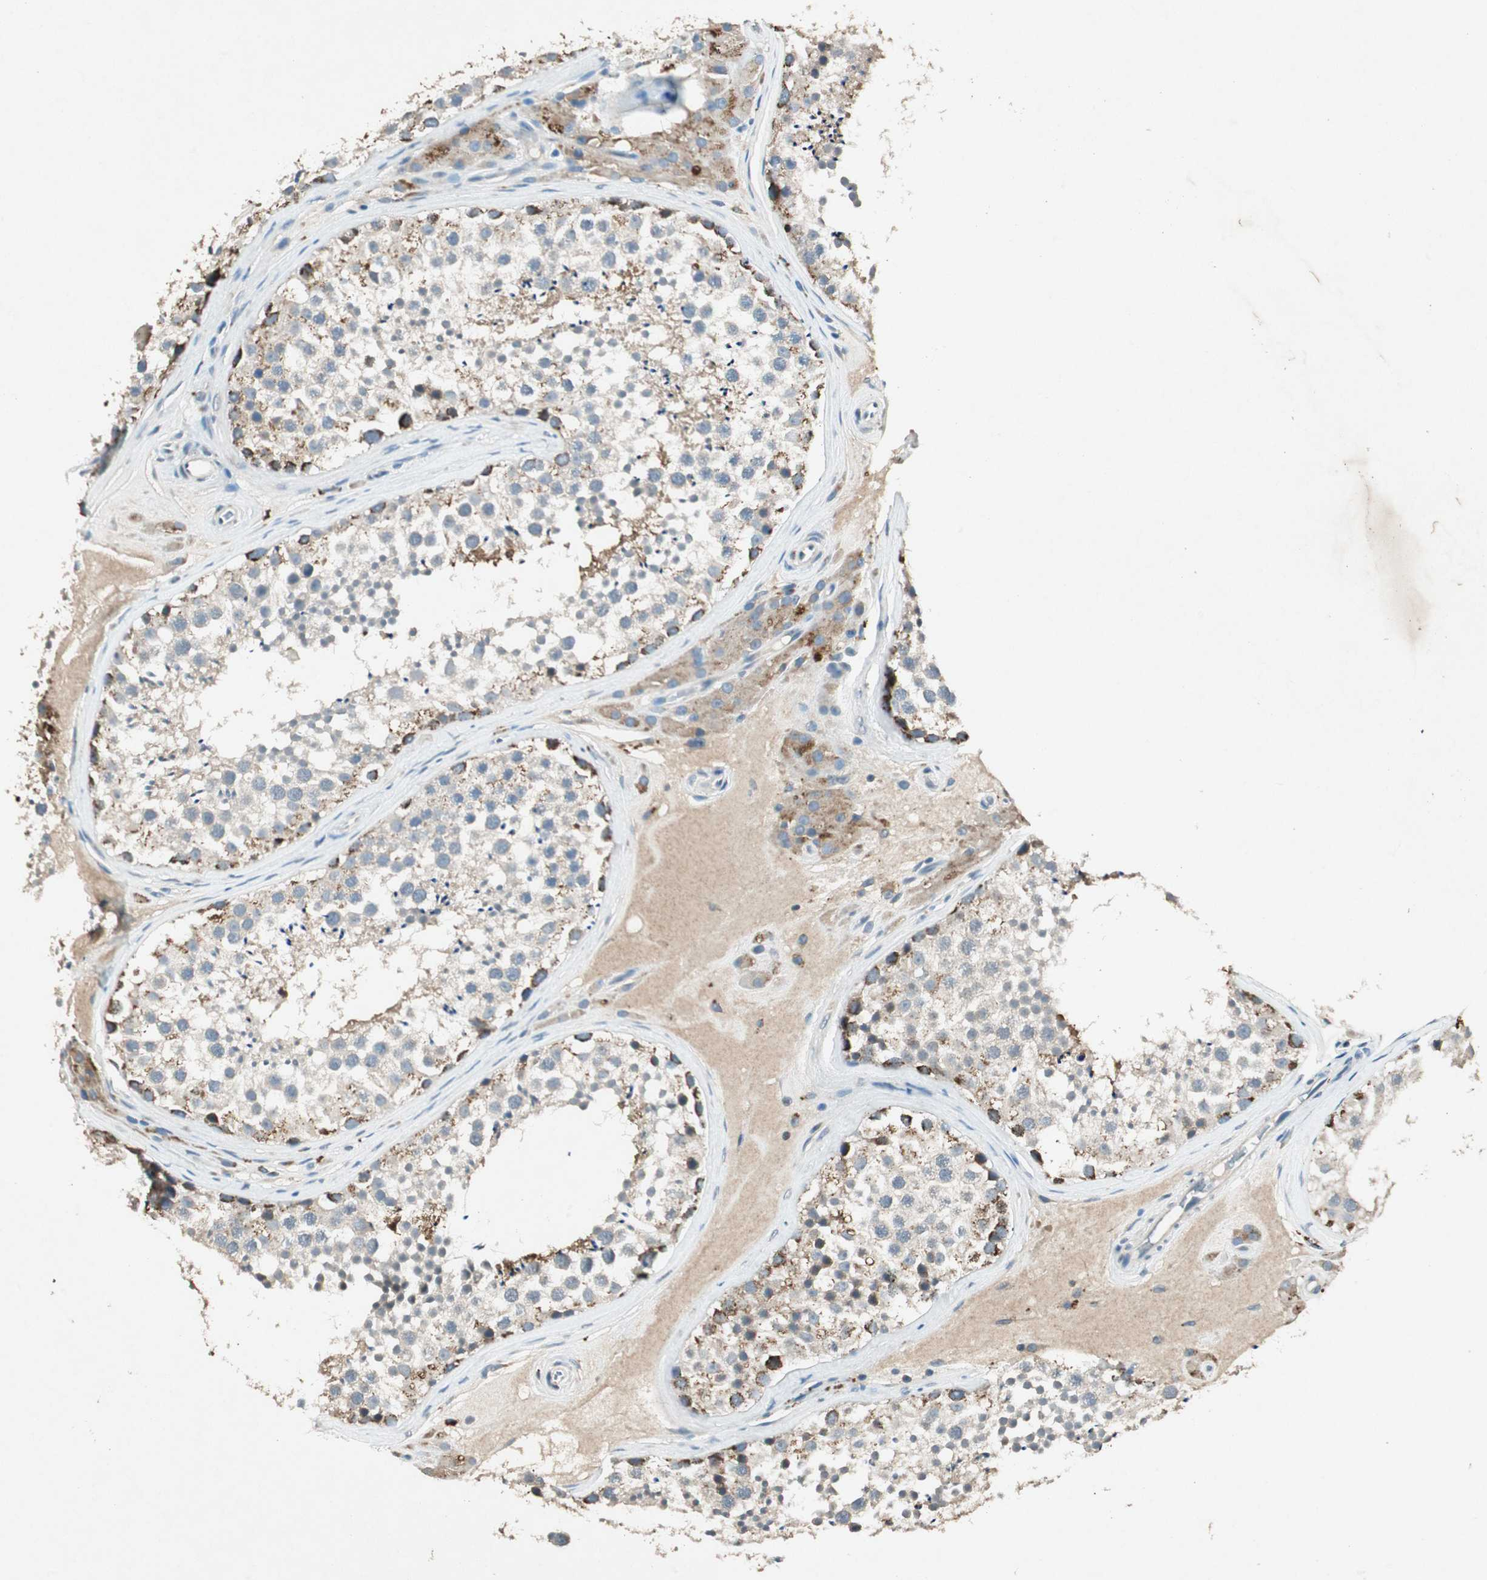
{"staining": {"intensity": "moderate", "quantity": "<25%", "location": "cytoplasmic/membranous"}, "tissue": "testis", "cell_type": "Cells in seminiferous ducts", "image_type": "normal", "snomed": [{"axis": "morphology", "description": "Normal tissue, NOS"}, {"axis": "topography", "description": "Testis"}], "caption": "IHC (DAB (3,3'-diaminobenzidine)) staining of normal human testis demonstrates moderate cytoplasmic/membranous protein positivity in about <25% of cells in seminiferous ducts. The staining was performed using DAB (3,3'-diaminobenzidine), with brown indicating positive protein expression. Nuclei are stained blue with hematoxylin.", "gene": "NKAIN1", "patient": {"sex": "male", "age": 46}}